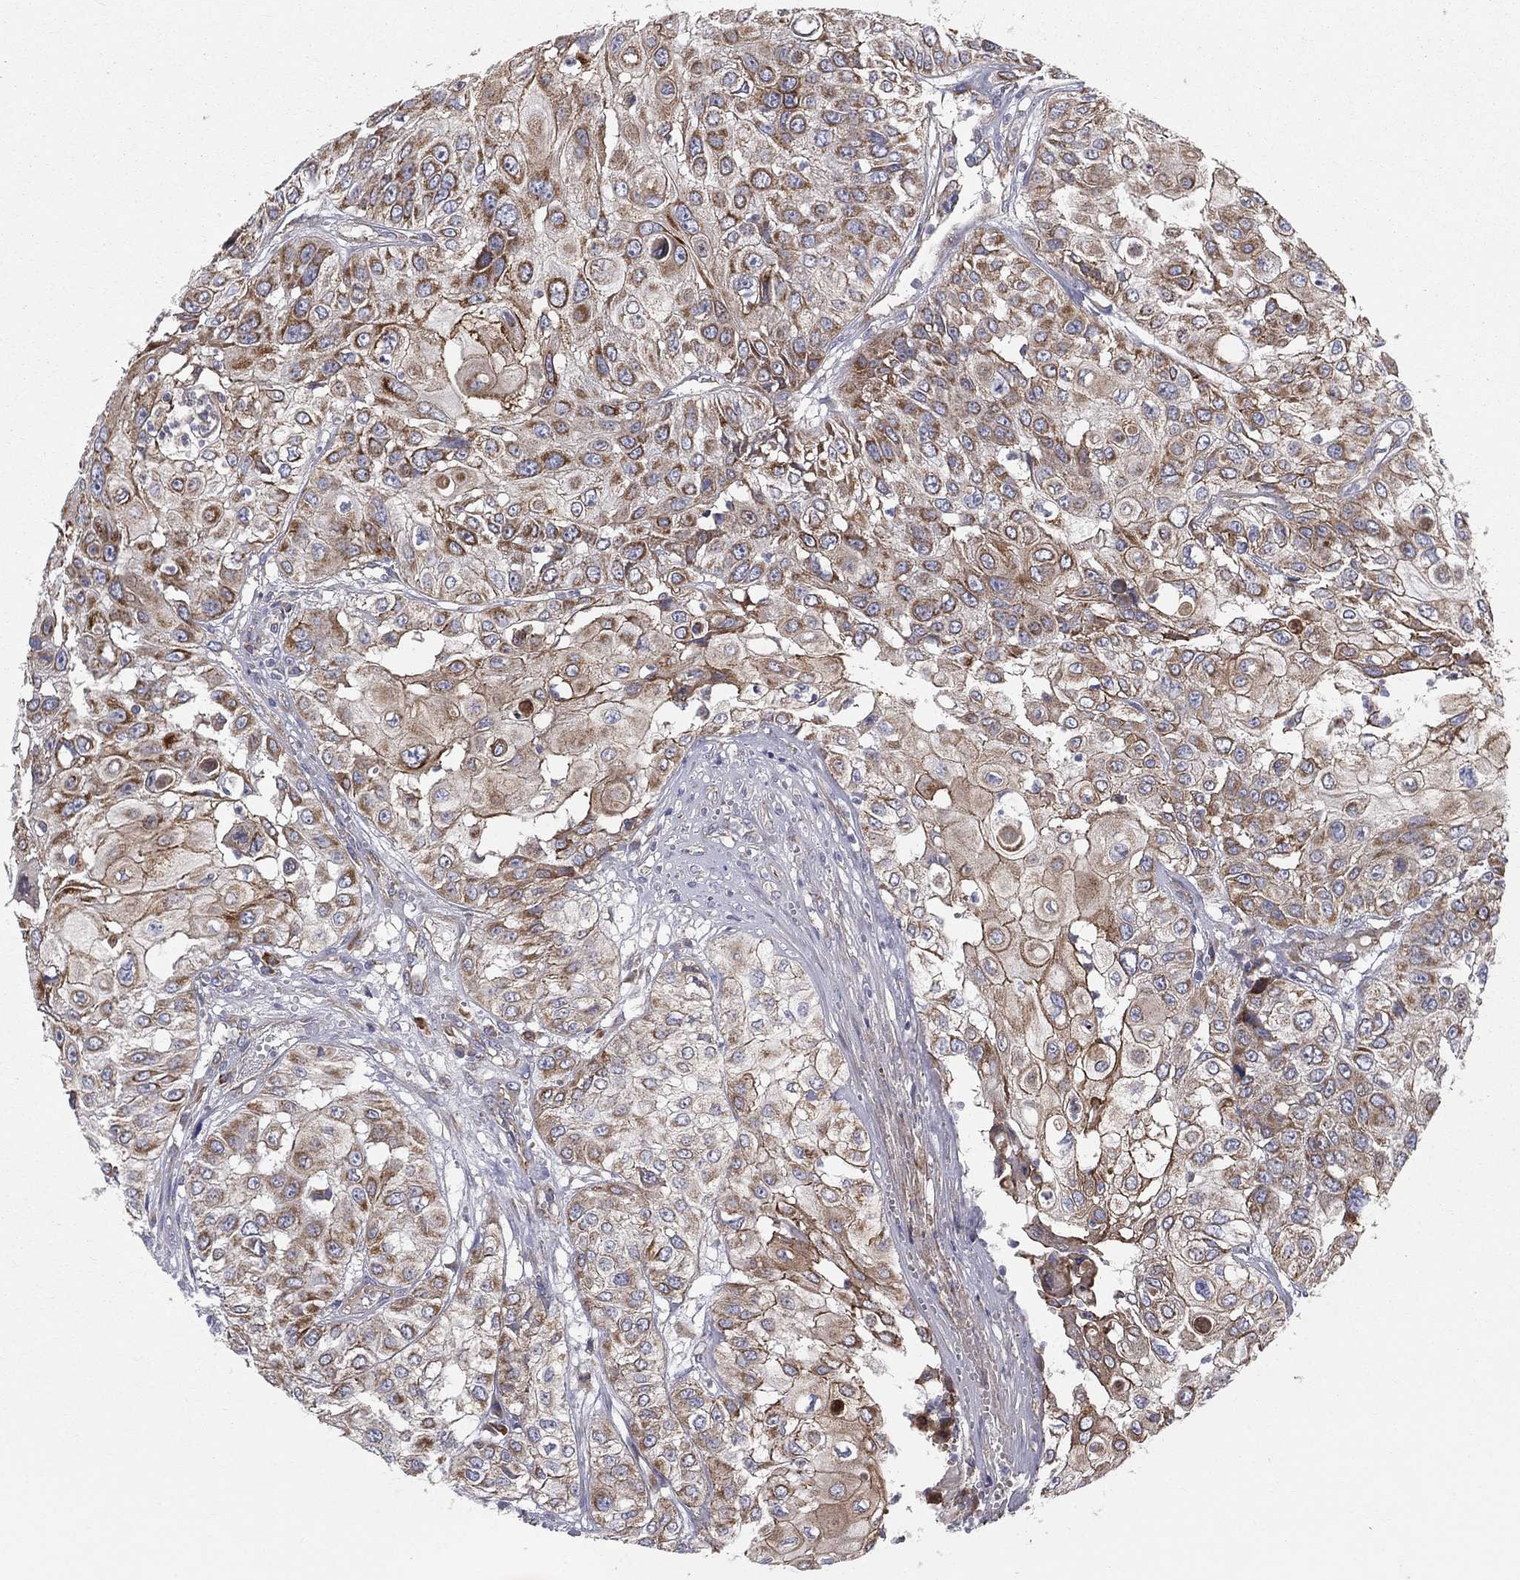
{"staining": {"intensity": "strong", "quantity": "25%-75%", "location": "cytoplasmic/membranous"}, "tissue": "urothelial cancer", "cell_type": "Tumor cells", "image_type": "cancer", "snomed": [{"axis": "morphology", "description": "Urothelial carcinoma, High grade"}, {"axis": "topography", "description": "Urinary bladder"}], "caption": "Human urothelial carcinoma (high-grade) stained for a protein (brown) shows strong cytoplasmic/membranous positive positivity in approximately 25%-75% of tumor cells.", "gene": "MIX23", "patient": {"sex": "female", "age": 79}}